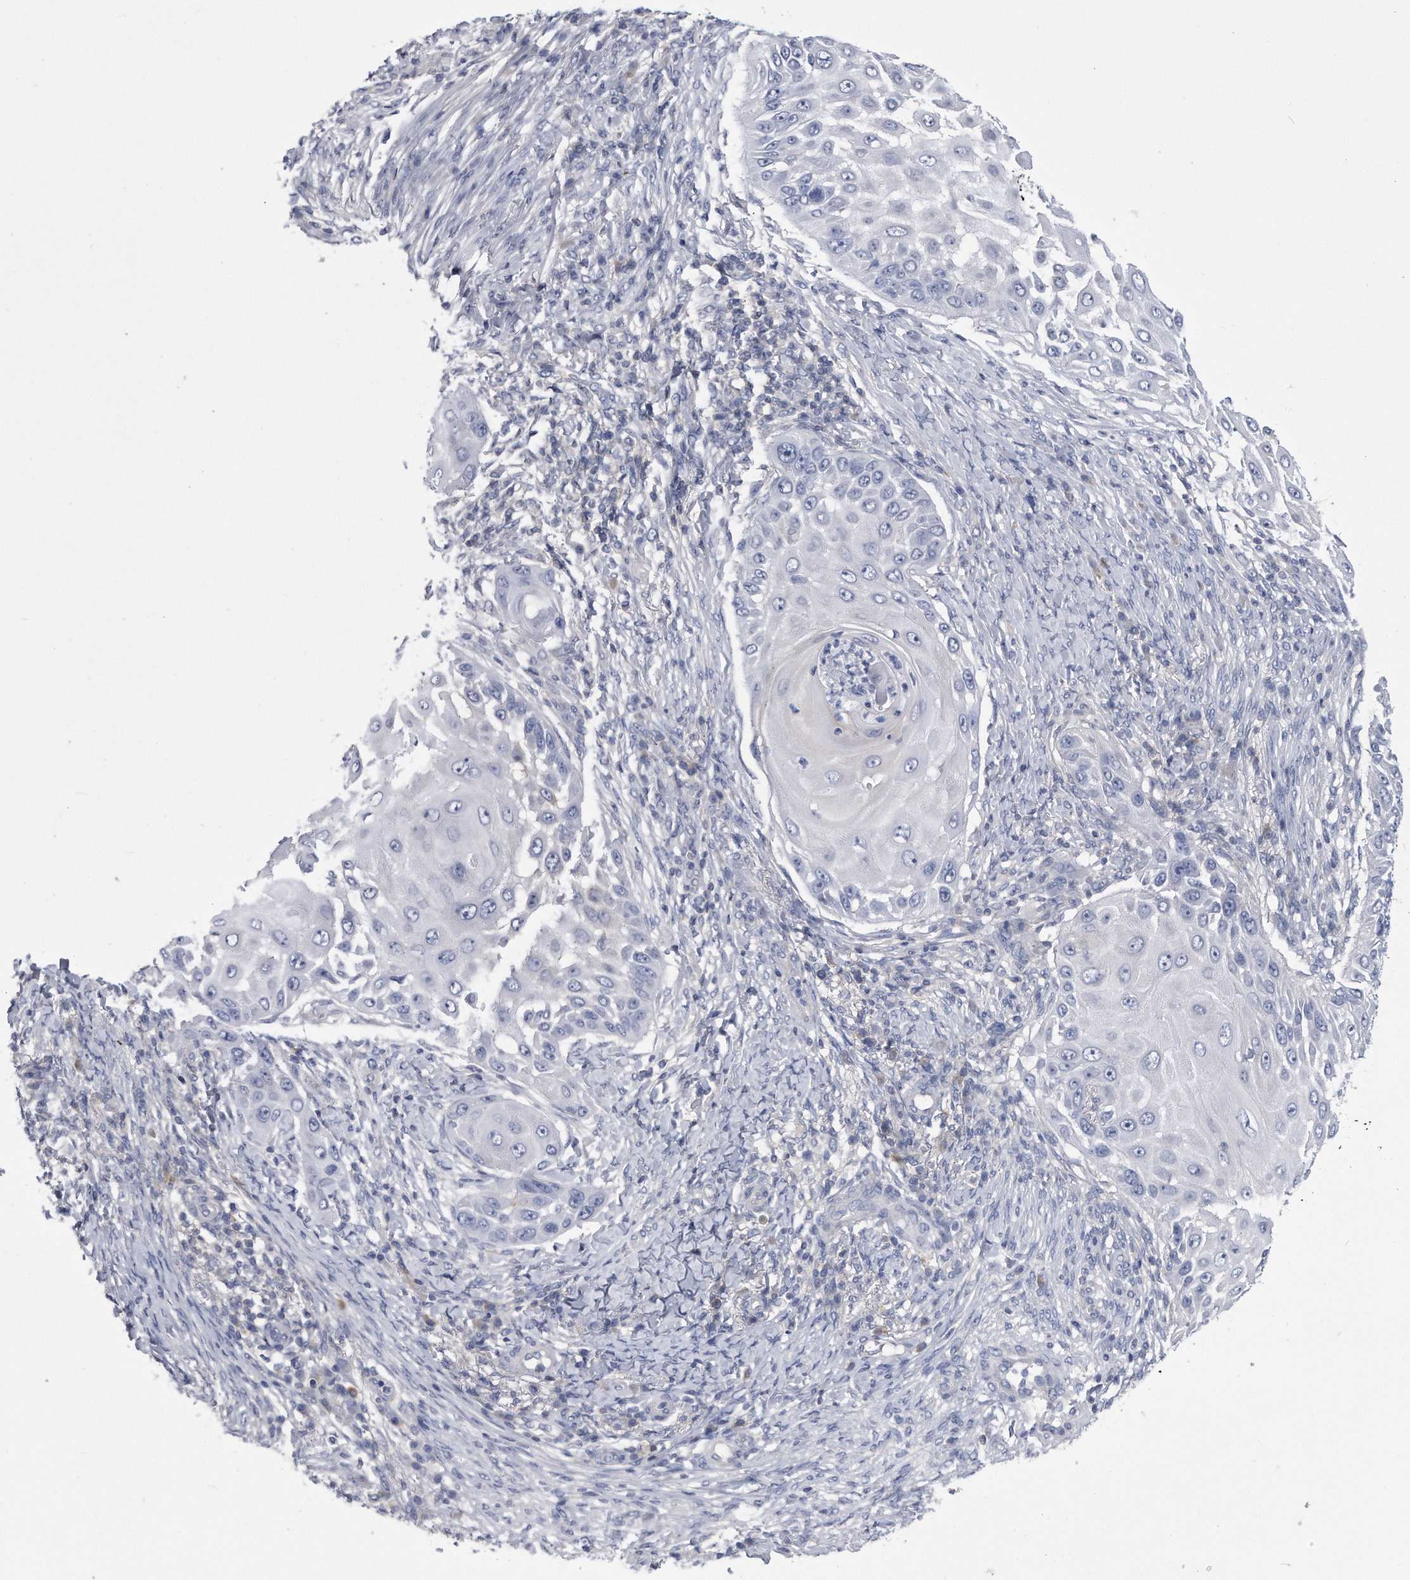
{"staining": {"intensity": "negative", "quantity": "none", "location": "none"}, "tissue": "skin cancer", "cell_type": "Tumor cells", "image_type": "cancer", "snomed": [{"axis": "morphology", "description": "Squamous cell carcinoma, NOS"}, {"axis": "topography", "description": "Skin"}], "caption": "The histopathology image shows no staining of tumor cells in squamous cell carcinoma (skin).", "gene": "PYGB", "patient": {"sex": "female", "age": 44}}